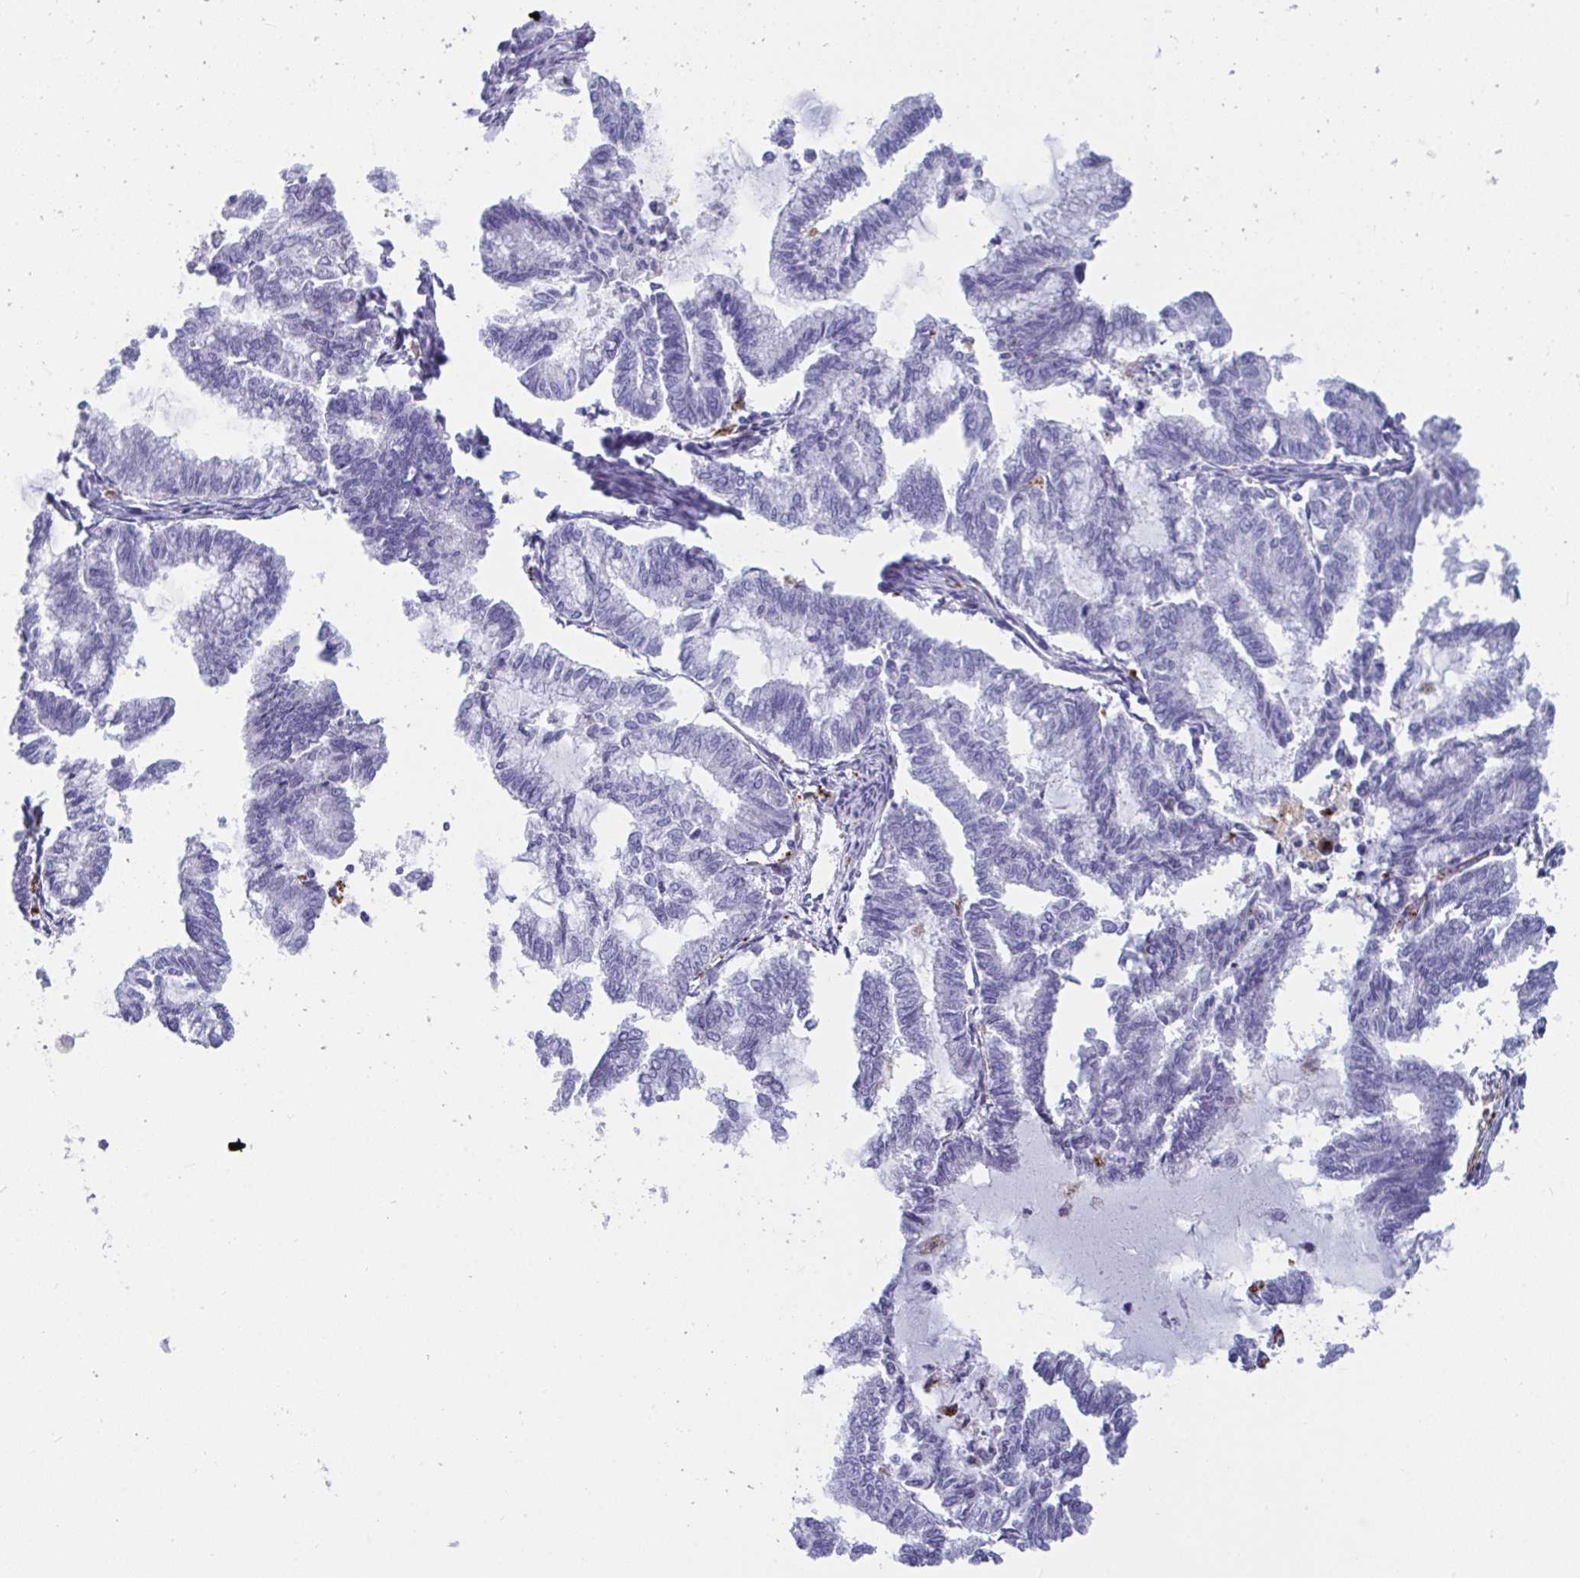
{"staining": {"intensity": "negative", "quantity": "none", "location": "none"}, "tissue": "endometrial cancer", "cell_type": "Tumor cells", "image_type": "cancer", "snomed": [{"axis": "morphology", "description": "Adenocarcinoma, NOS"}, {"axis": "topography", "description": "Endometrium"}], "caption": "Micrograph shows no significant protein staining in tumor cells of endometrial cancer.", "gene": "CPVL", "patient": {"sex": "female", "age": 79}}